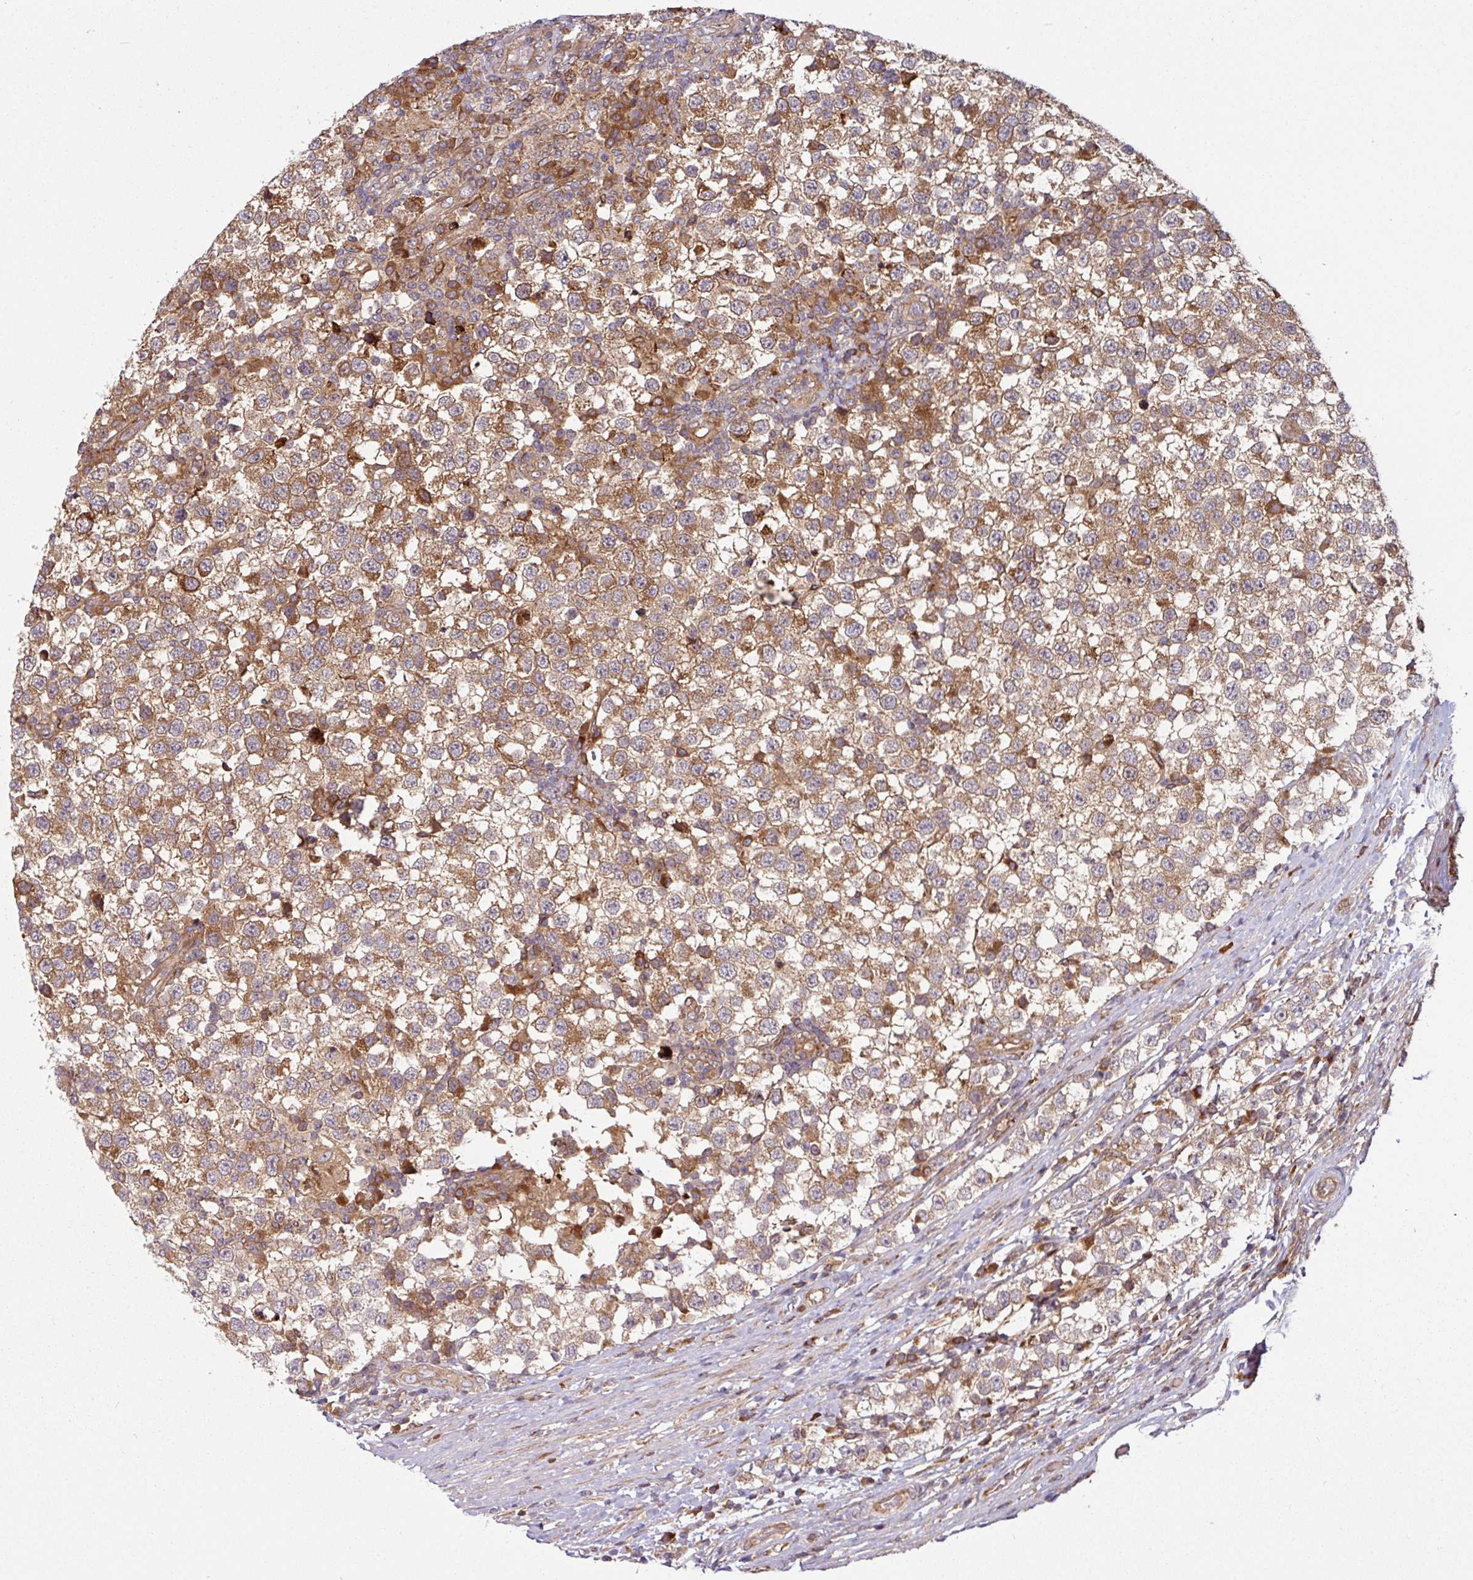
{"staining": {"intensity": "moderate", "quantity": ">75%", "location": "cytoplasmic/membranous"}, "tissue": "testis cancer", "cell_type": "Tumor cells", "image_type": "cancer", "snomed": [{"axis": "morphology", "description": "Seminoma, NOS"}, {"axis": "topography", "description": "Testis"}], "caption": "An immunohistochemistry (IHC) photomicrograph of tumor tissue is shown. Protein staining in brown highlights moderate cytoplasmic/membranous positivity in seminoma (testis) within tumor cells. The protein of interest is shown in brown color, while the nuclei are stained blue.", "gene": "RAB5A", "patient": {"sex": "male", "age": 34}}